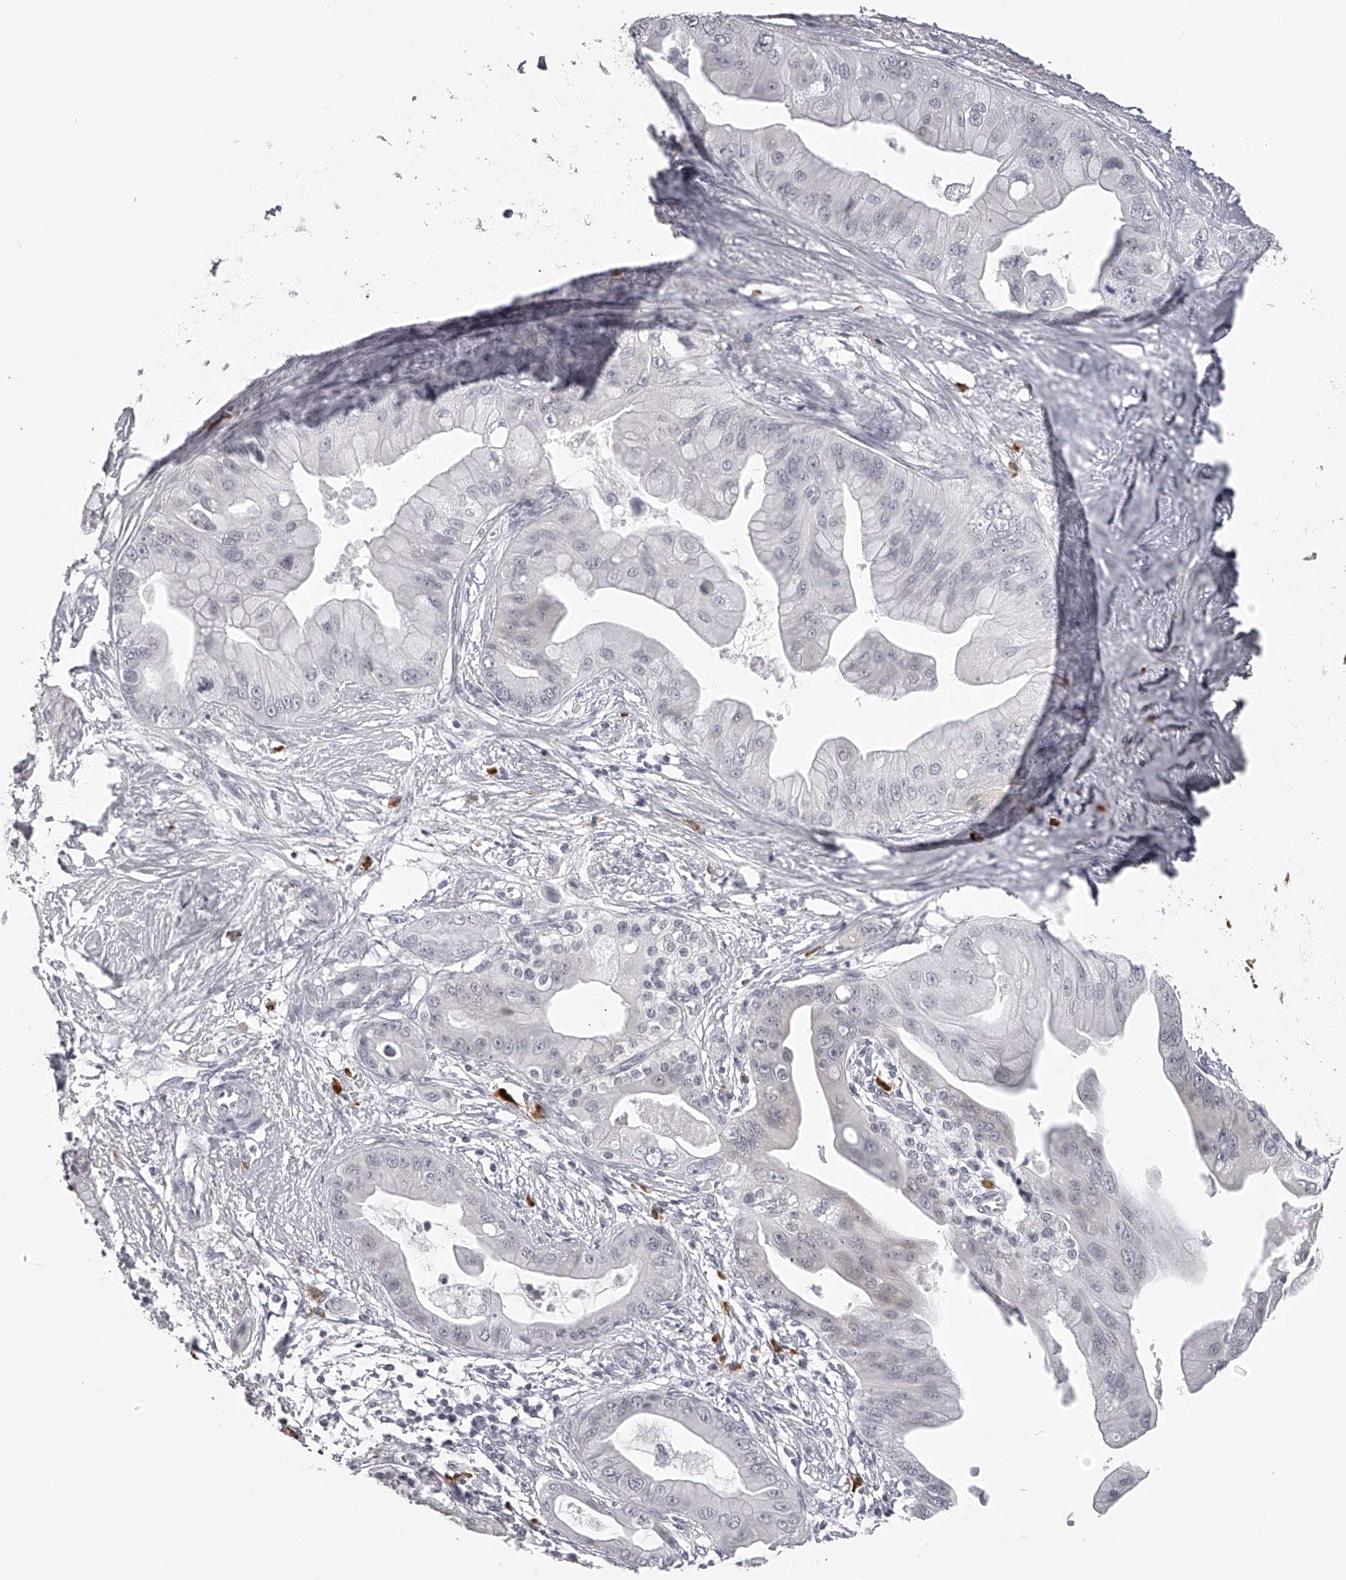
{"staining": {"intensity": "negative", "quantity": "none", "location": "none"}, "tissue": "pancreatic cancer", "cell_type": "Tumor cells", "image_type": "cancer", "snomed": [{"axis": "morphology", "description": "Adenocarcinoma, NOS"}, {"axis": "topography", "description": "Pancreas"}], "caption": "Protein analysis of pancreatic cancer exhibits no significant staining in tumor cells.", "gene": "SEC11C", "patient": {"sex": "female", "age": 75}}